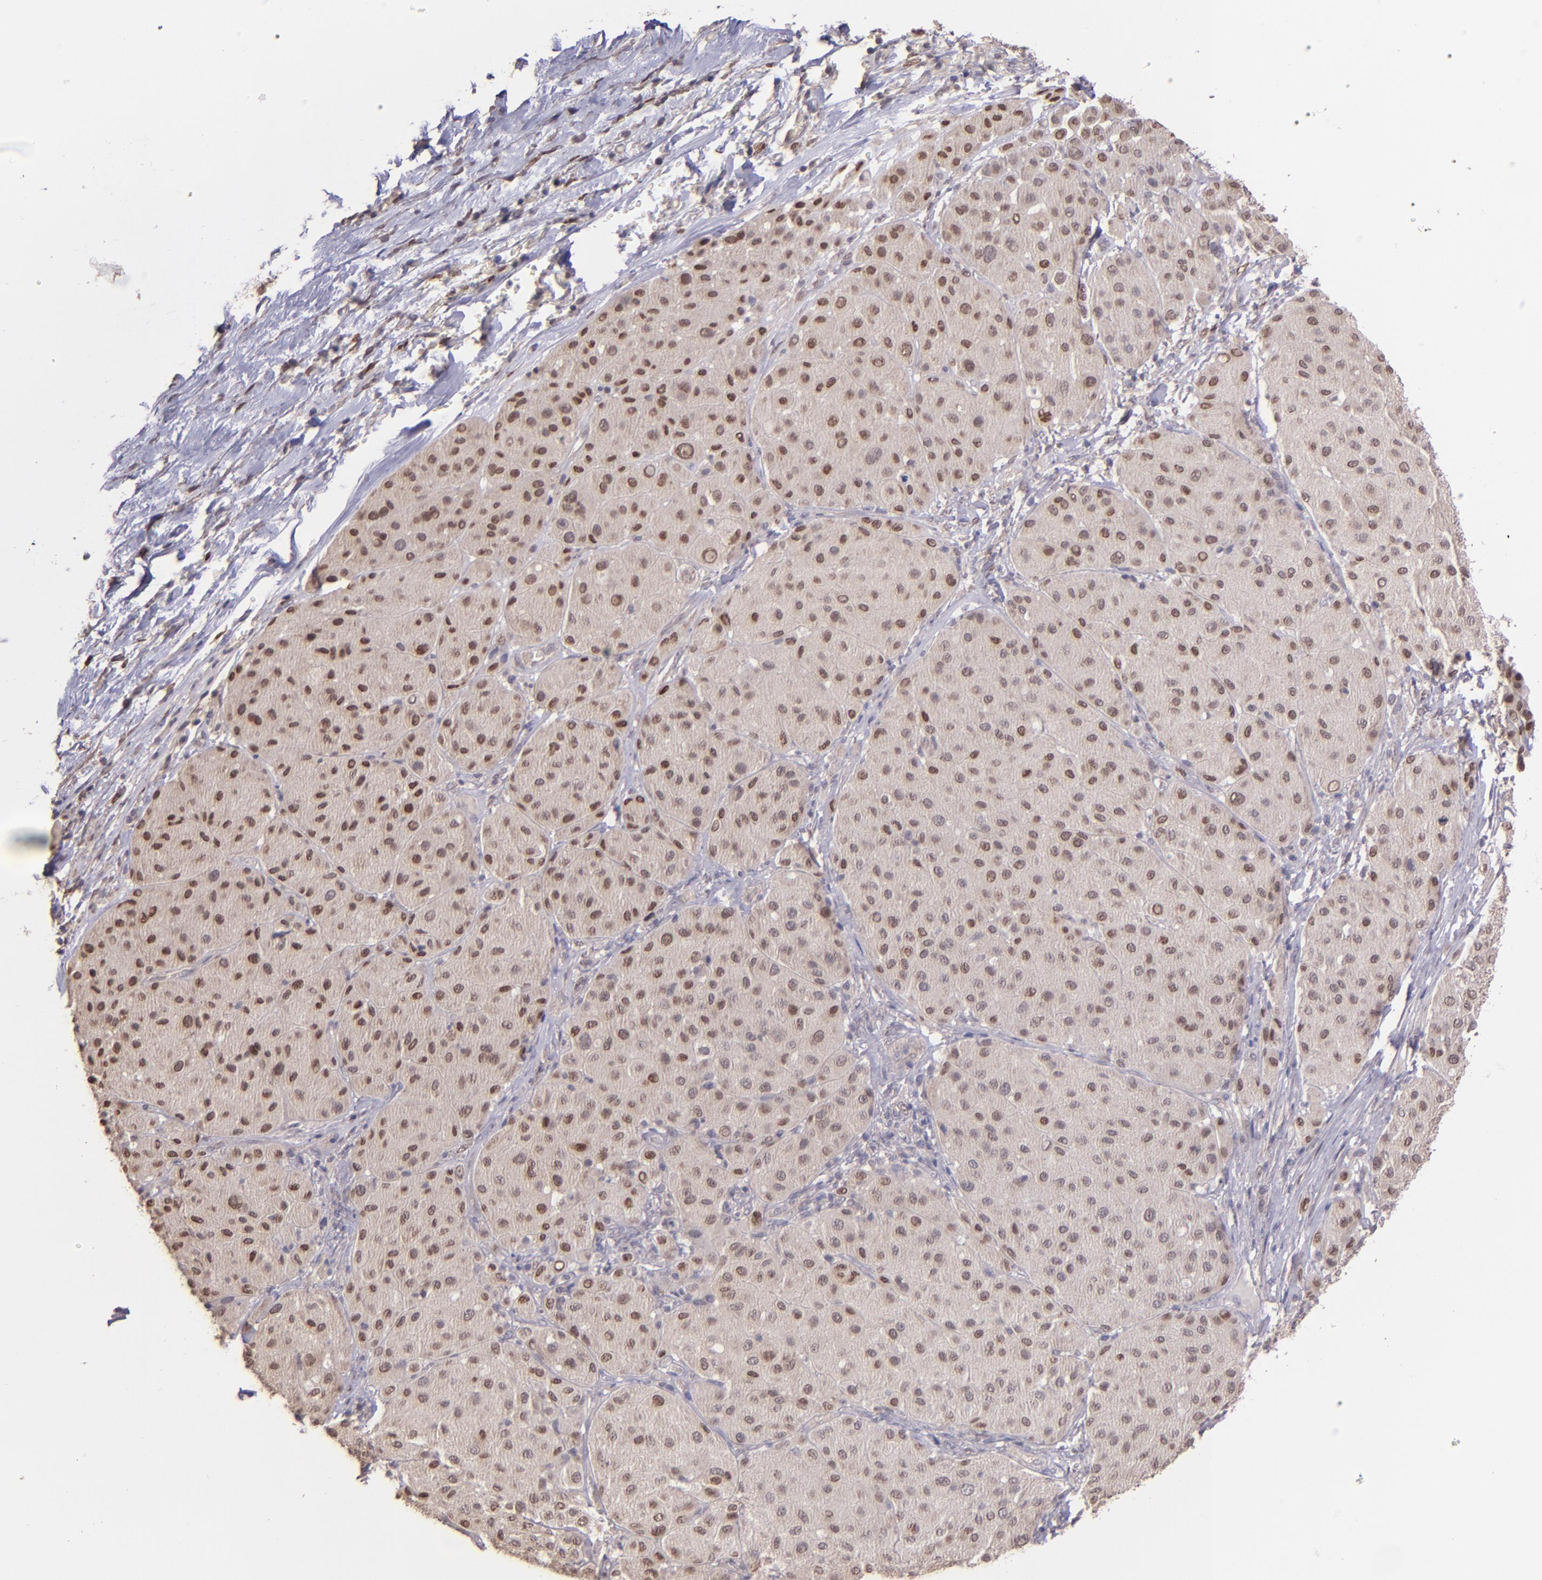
{"staining": {"intensity": "moderate", "quantity": ">75%", "location": "nuclear"}, "tissue": "melanoma", "cell_type": "Tumor cells", "image_type": "cancer", "snomed": [{"axis": "morphology", "description": "Normal tissue, NOS"}, {"axis": "morphology", "description": "Malignant melanoma, Metastatic site"}, {"axis": "topography", "description": "Skin"}], "caption": "Melanoma stained with a protein marker exhibits moderate staining in tumor cells.", "gene": "NUP62CL", "patient": {"sex": "male", "age": 41}}